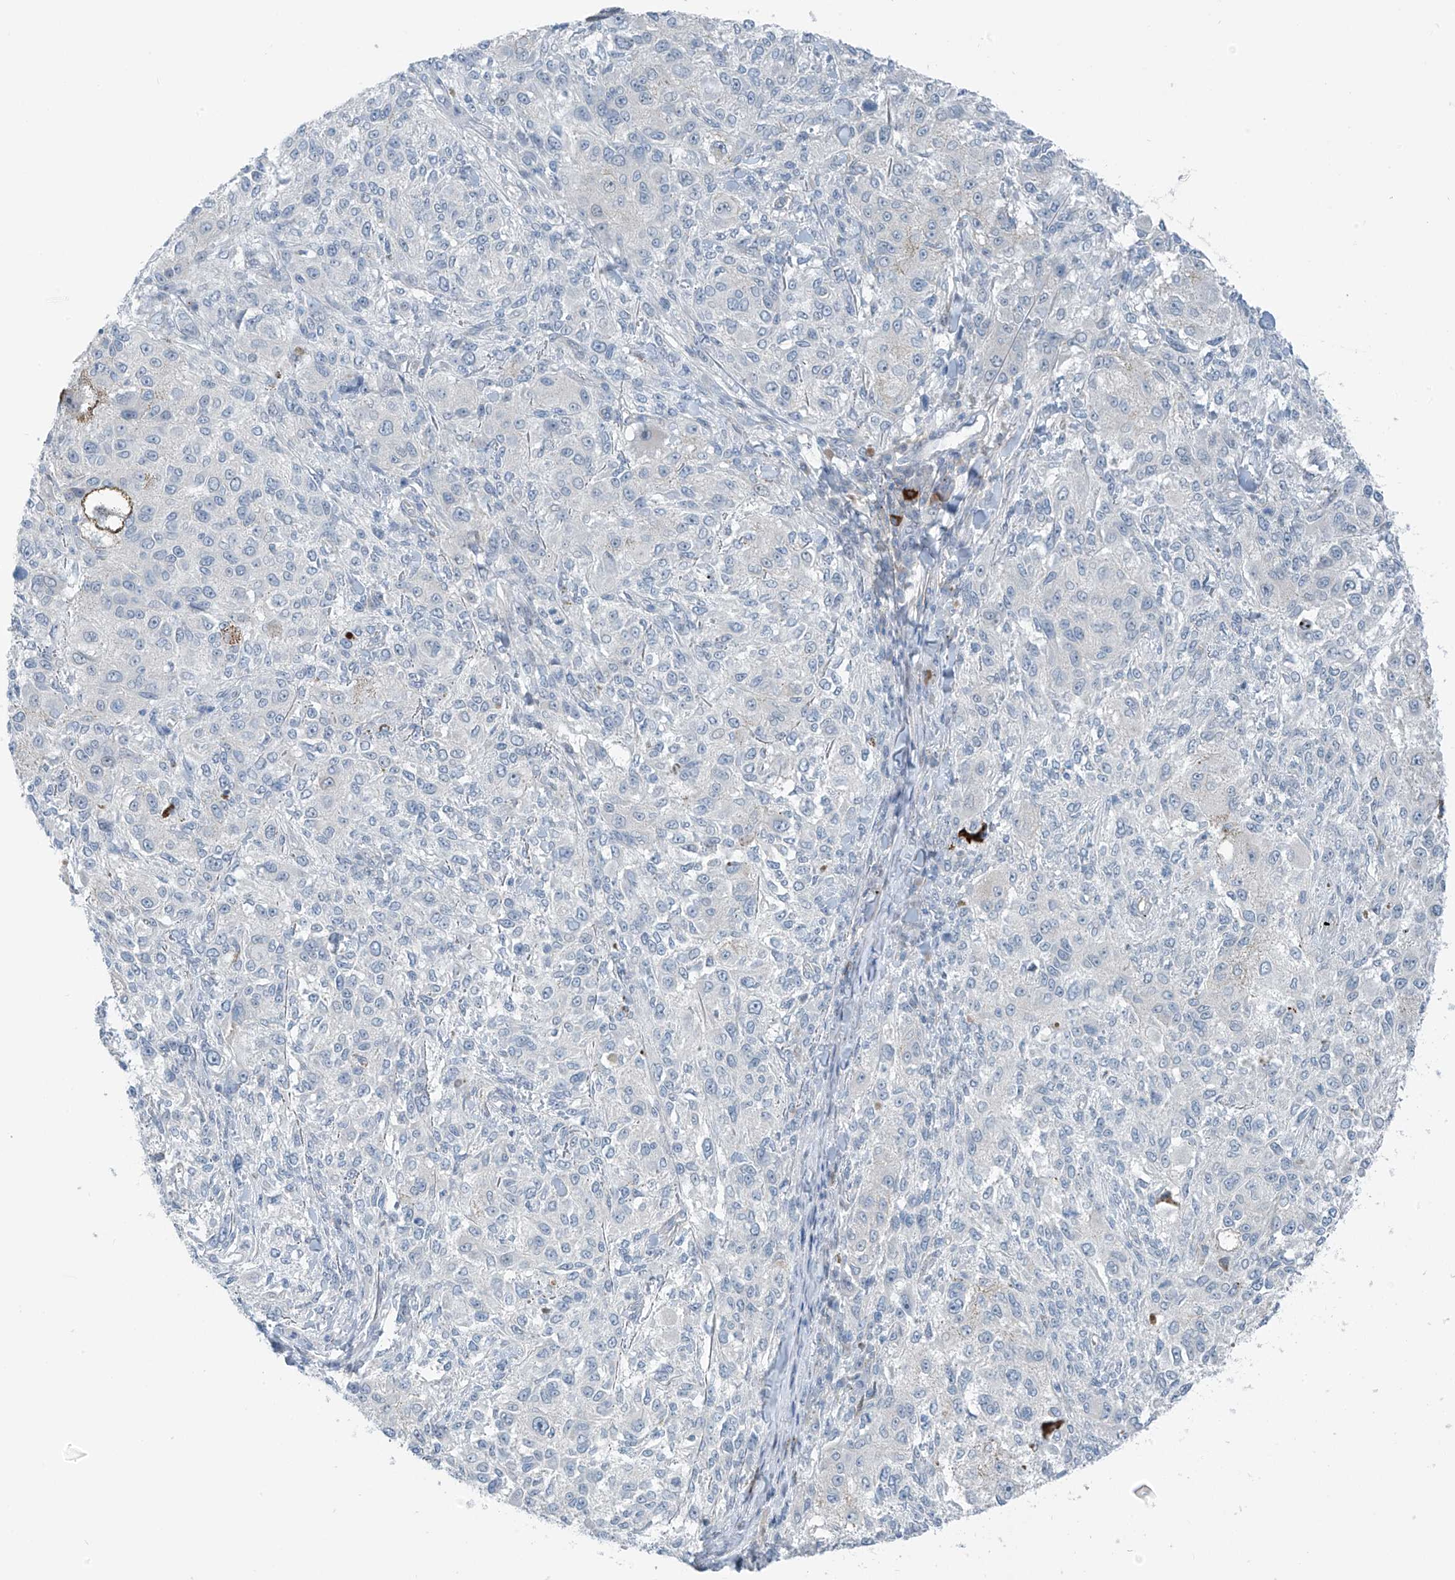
{"staining": {"intensity": "negative", "quantity": "none", "location": "none"}, "tissue": "melanoma", "cell_type": "Tumor cells", "image_type": "cancer", "snomed": [{"axis": "morphology", "description": "Necrosis, NOS"}, {"axis": "morphology", "description": "Malignant melanoma, NOS"}, {"axis": "topography", "description": "Skin"}], "caption": "Immunohistochemical staining of melanoma reveals no significant expression in tumor cells.", "gene": "ZNF793", "patient": {"sex": "female", "age": 87}}